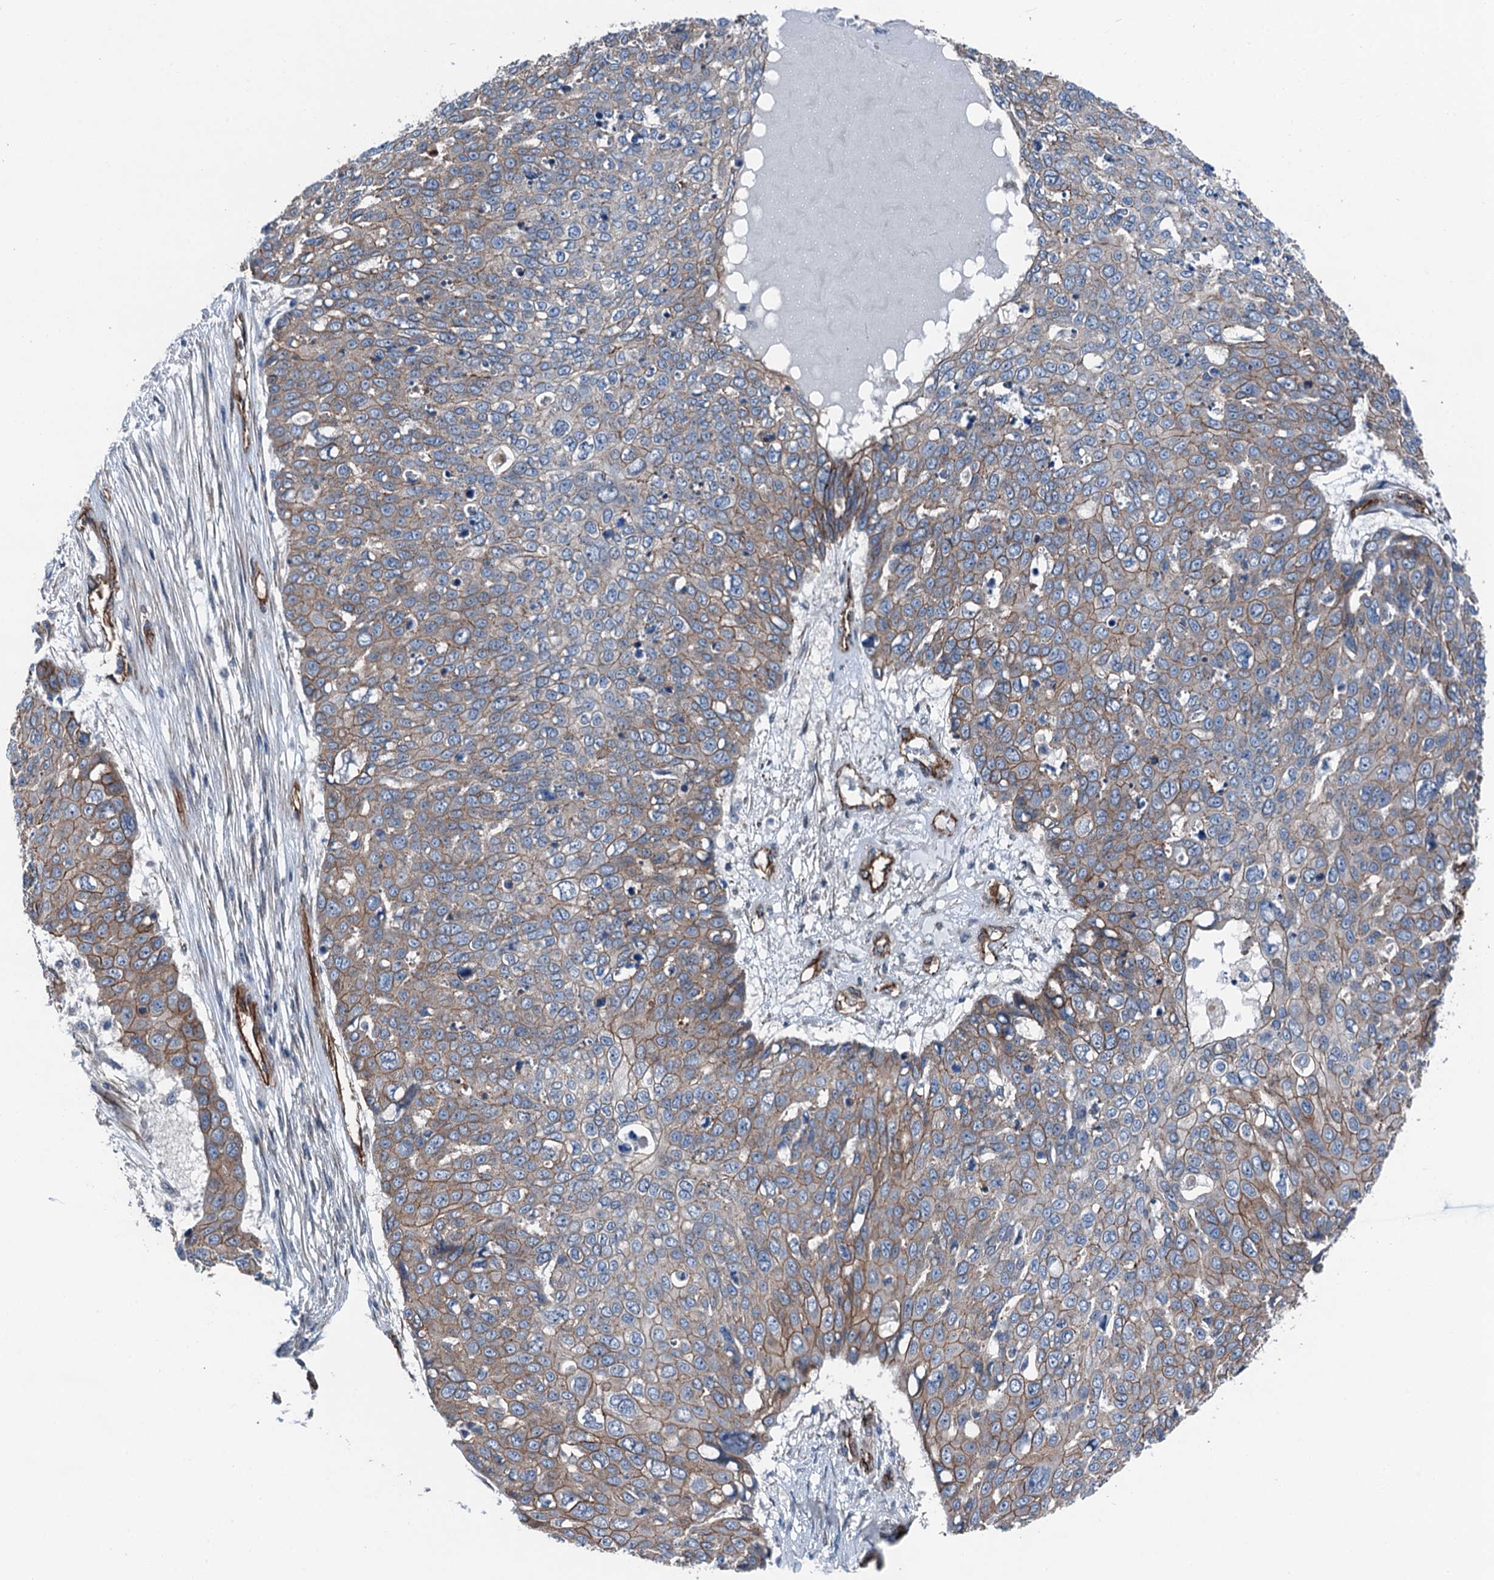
{"staining": {"intensity": "weak", "quantity": "25%-75%", "location": "cytoplasmic/membranous"}, "tissue": "skin cancer", "cell_type": "Tumor cells", "image_type": "cancer", "snomed": [{"axis": "morphology", "description": "Squamous cell carcinoma, NOS"}, {"axis": "topography", "description": "Skin"}], "caption": "Protein analysis of skin cancer (squamous cell carcinoma) tissue reveals weak cytoplasmic/membranous expression in about 25%-75% of tumor cells.", "gene": "NMRAL1", "patient": {"sex": "male", "age": 71}}